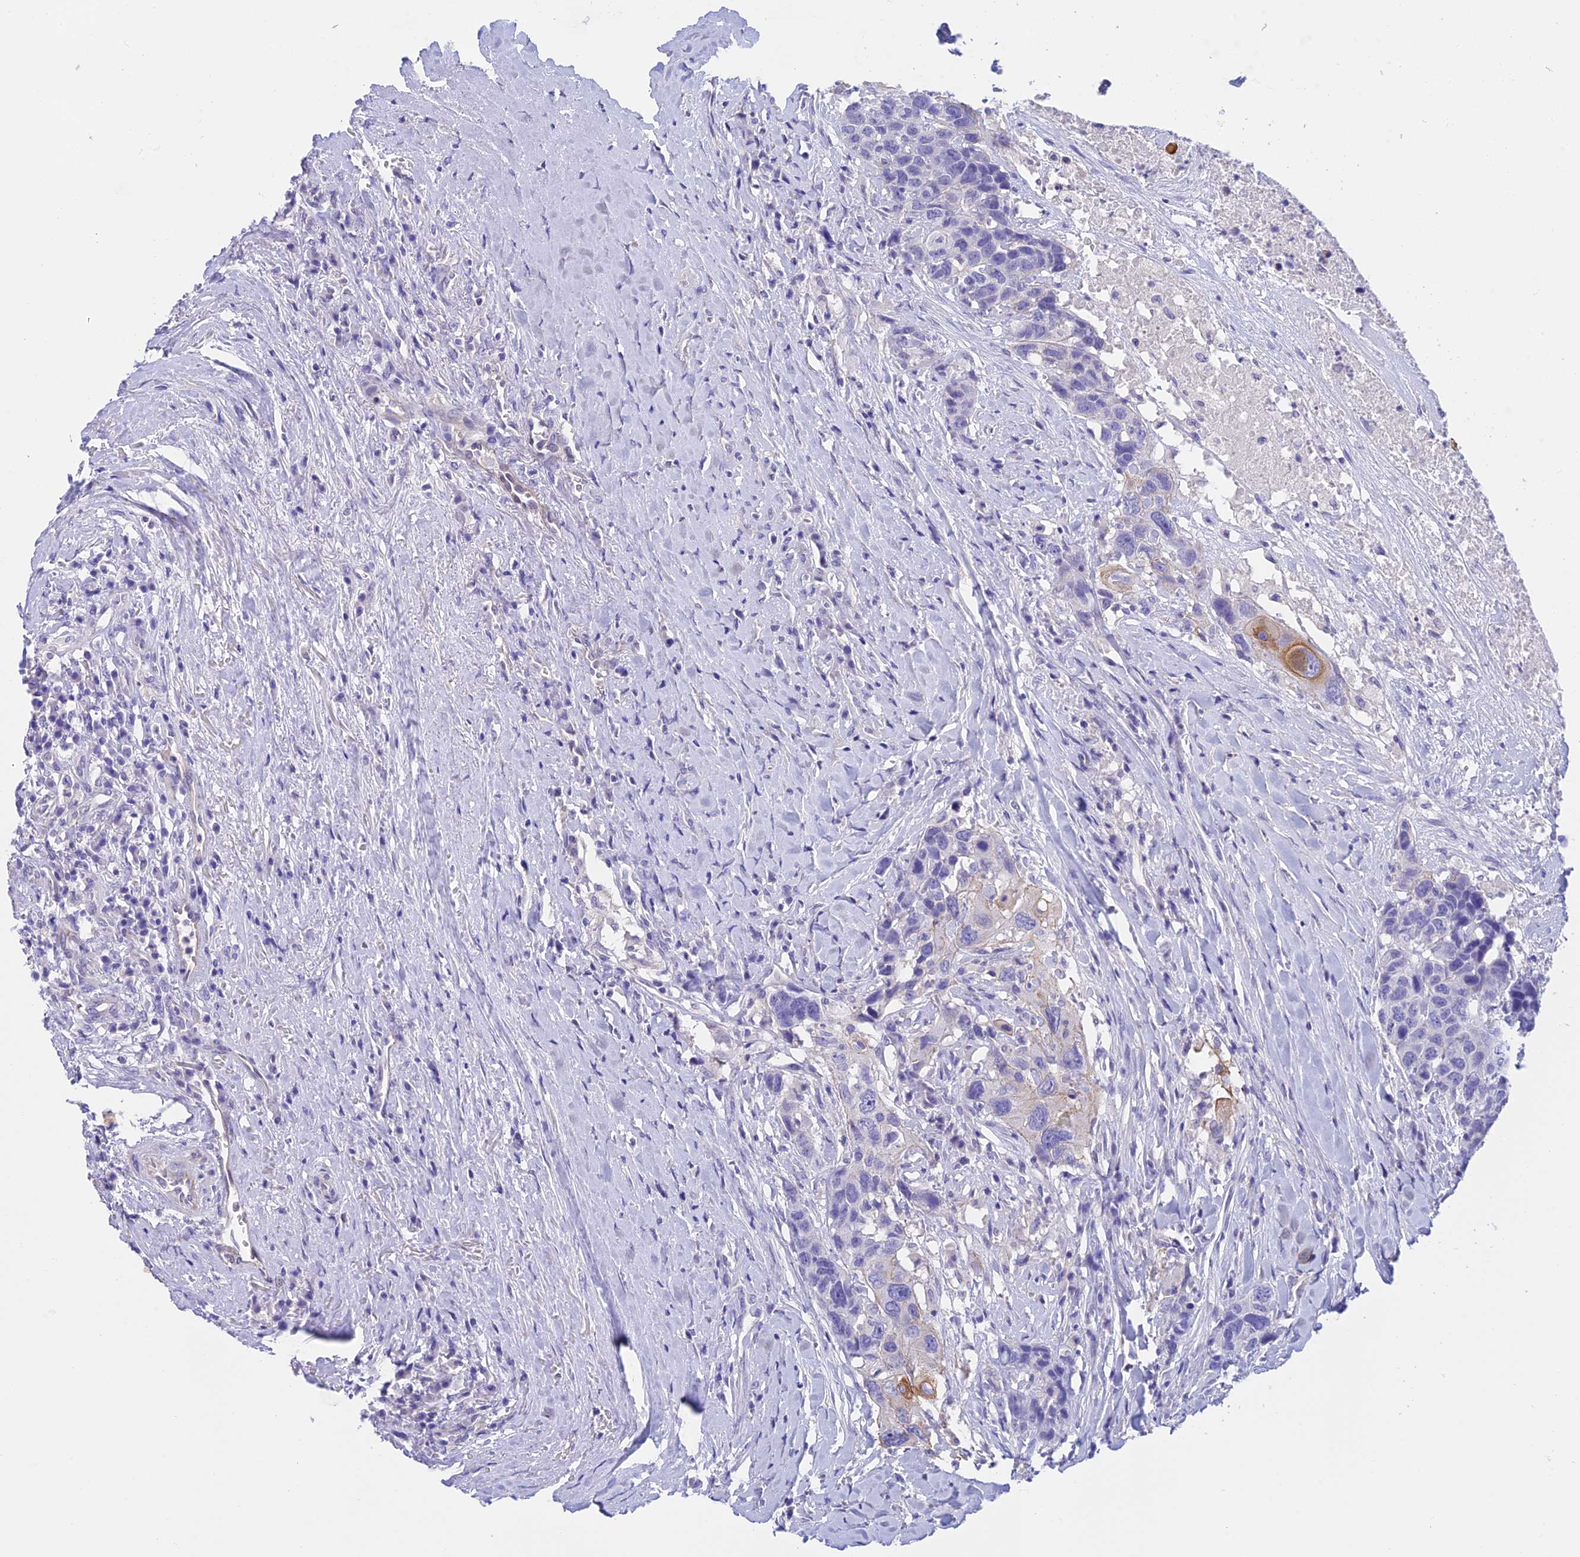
{"staining": {"intensity": "negative", "quantity": "none", "location": "none"}, "tissue": "head and neck cancer", "cell_type": "Tumor cells", "image_type": "cancer", "snomed": [{"axis": "morphology", "description": "Squamous cell carcinoma, NOS"}, {"axis": "topography", "description": "Head-Neck"}], "caption": "Human head and neck cancer (squamous cell carcinoma) stained for a protein using immunohistochemistry shows no positivity in tumor cells.", "gene": "C17orf67", "patient": {"sex": "male", "age": 66}}